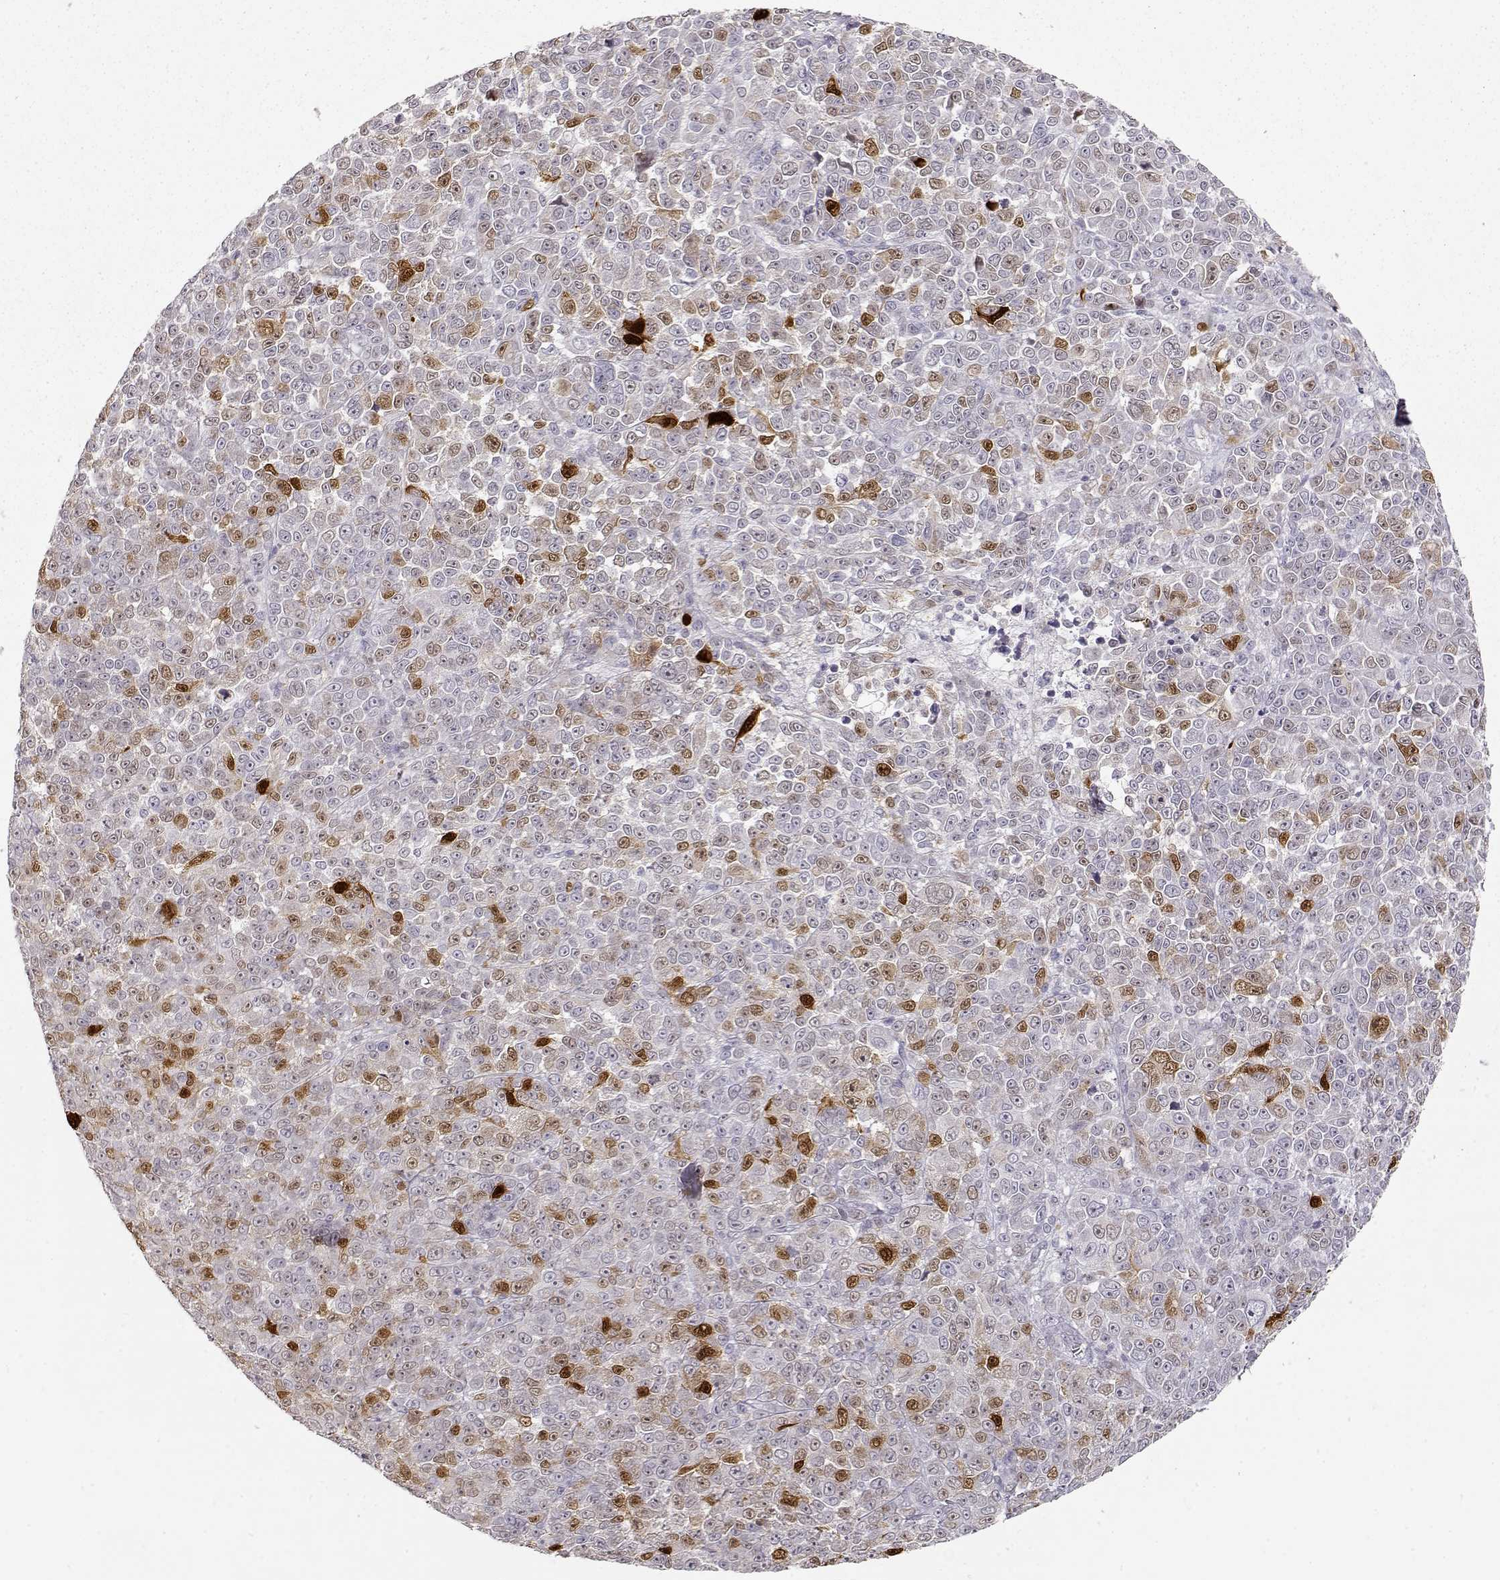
{"staining": {"intensity": "moderate", "quantity": "25%-75%", "location": "cytoplasmic/membranous,nuclear"}, "tissue": "melanoma", "cell_type": "Tumor cells", "image_type": "cancer", "snomed": [{"axis": "morphology", "description": "Malignant melanoma, NOS"}, {"axis": "topography", "description": "Skin"}], "caption": "Malignant melanoma was stained to show a protein in brown. There is medium levels of moderate cytoplasmic/membranous and nuclear positivity in approximately 25%-75% of tumor cells.", "gene": "S100B", "patient": {"sex": "female", "age": 95}}